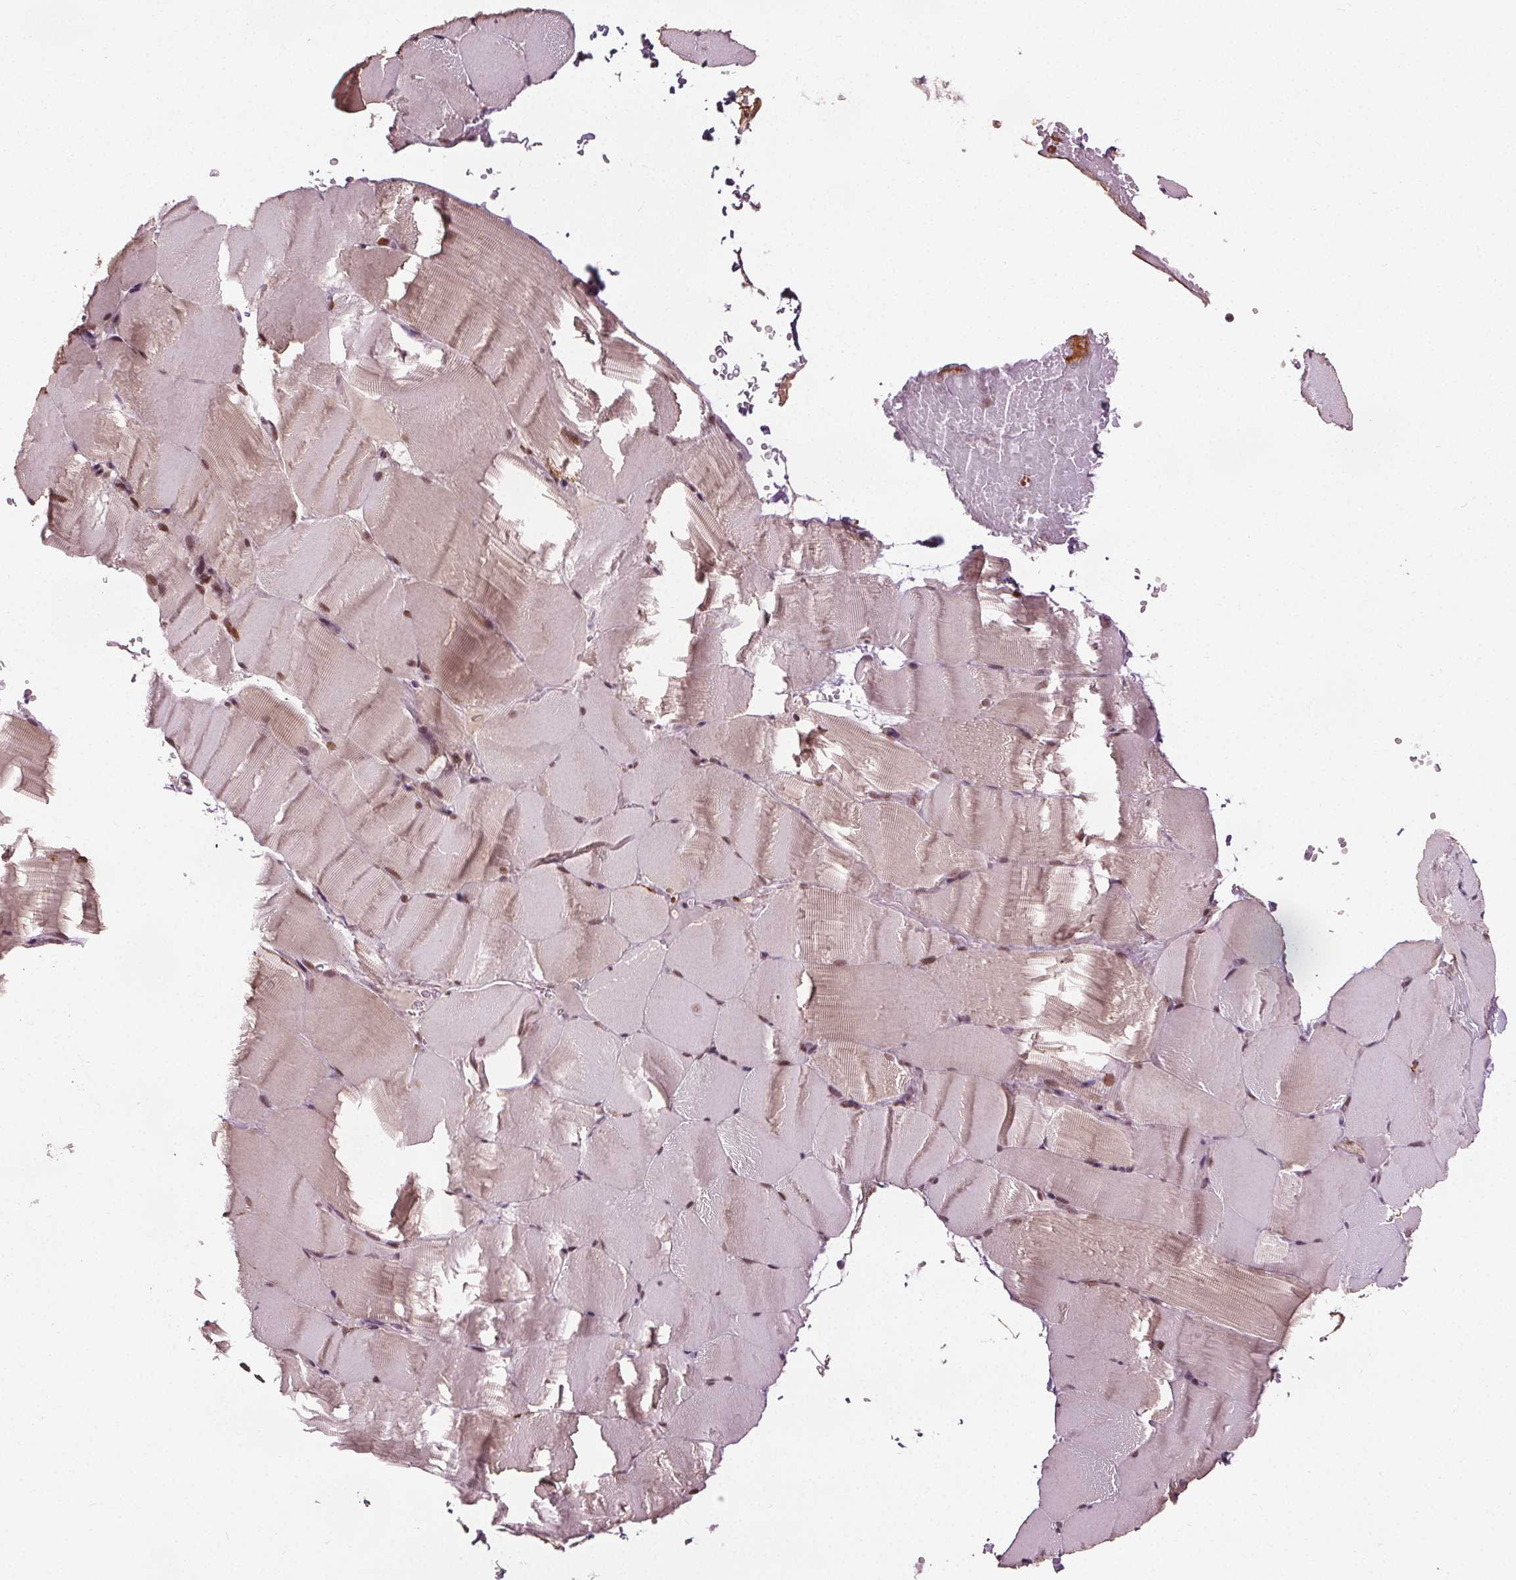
{"staining": {"intensity": "weak", "quantity": "25%-75%", "location": "nuclear"}, "tissue": "skeletal muscle", "cell_type": "Myocytes", "image_type": "normal", "snomed": [{"axis": "morphology", "description": "Normal tissue, NOS"}, {"axis": "topography", "description": "Skeletal muscle"}], "caption": "This is an image of immunohistochemistry staining of normal skeletal muscle, which shows weak staining in the nuclear of myocytes.", "gene": "DDX11", "patient": {"sex": "female", "age": 37}}